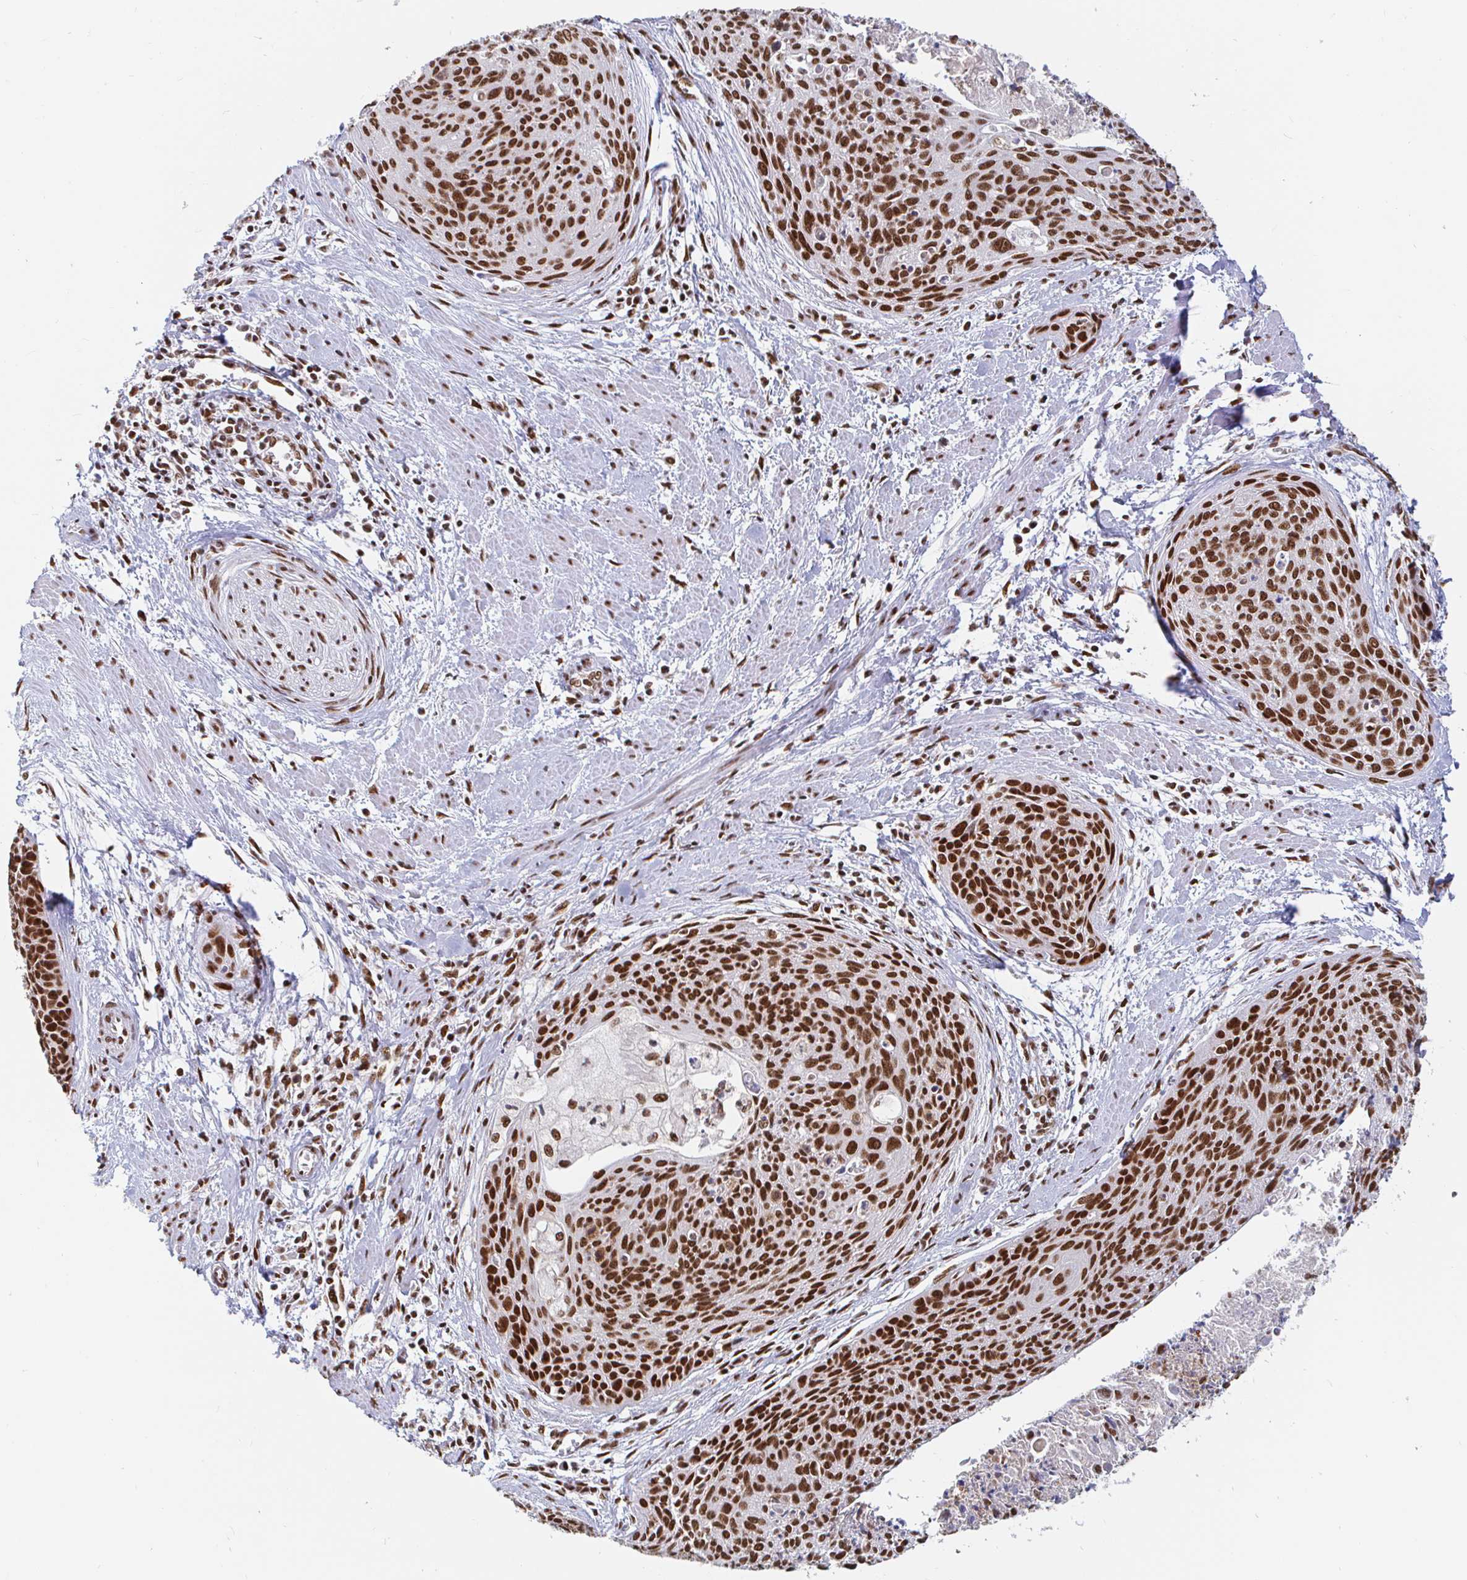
{"staining": {"intensity": "strong", "quantity": ">75%", "location": "nuclear"}, "tissue": "cervical cancer", "cell_type": "Tumor cells", "image_type": "cancer", "snomed": [{"axis": "morphology", "description": "Squamous cell carcinoma, NOS"}, {"axis": "topography", "description": "Cervix"}], "caption": "Human cervical squamous cell carcinoma stained for a protein (brown) demonstrates strong nuclear positive expression in approximately >75% of tumor cells.", "gene": "RBMX", "patient": {"sex": "female", "age": 55}}